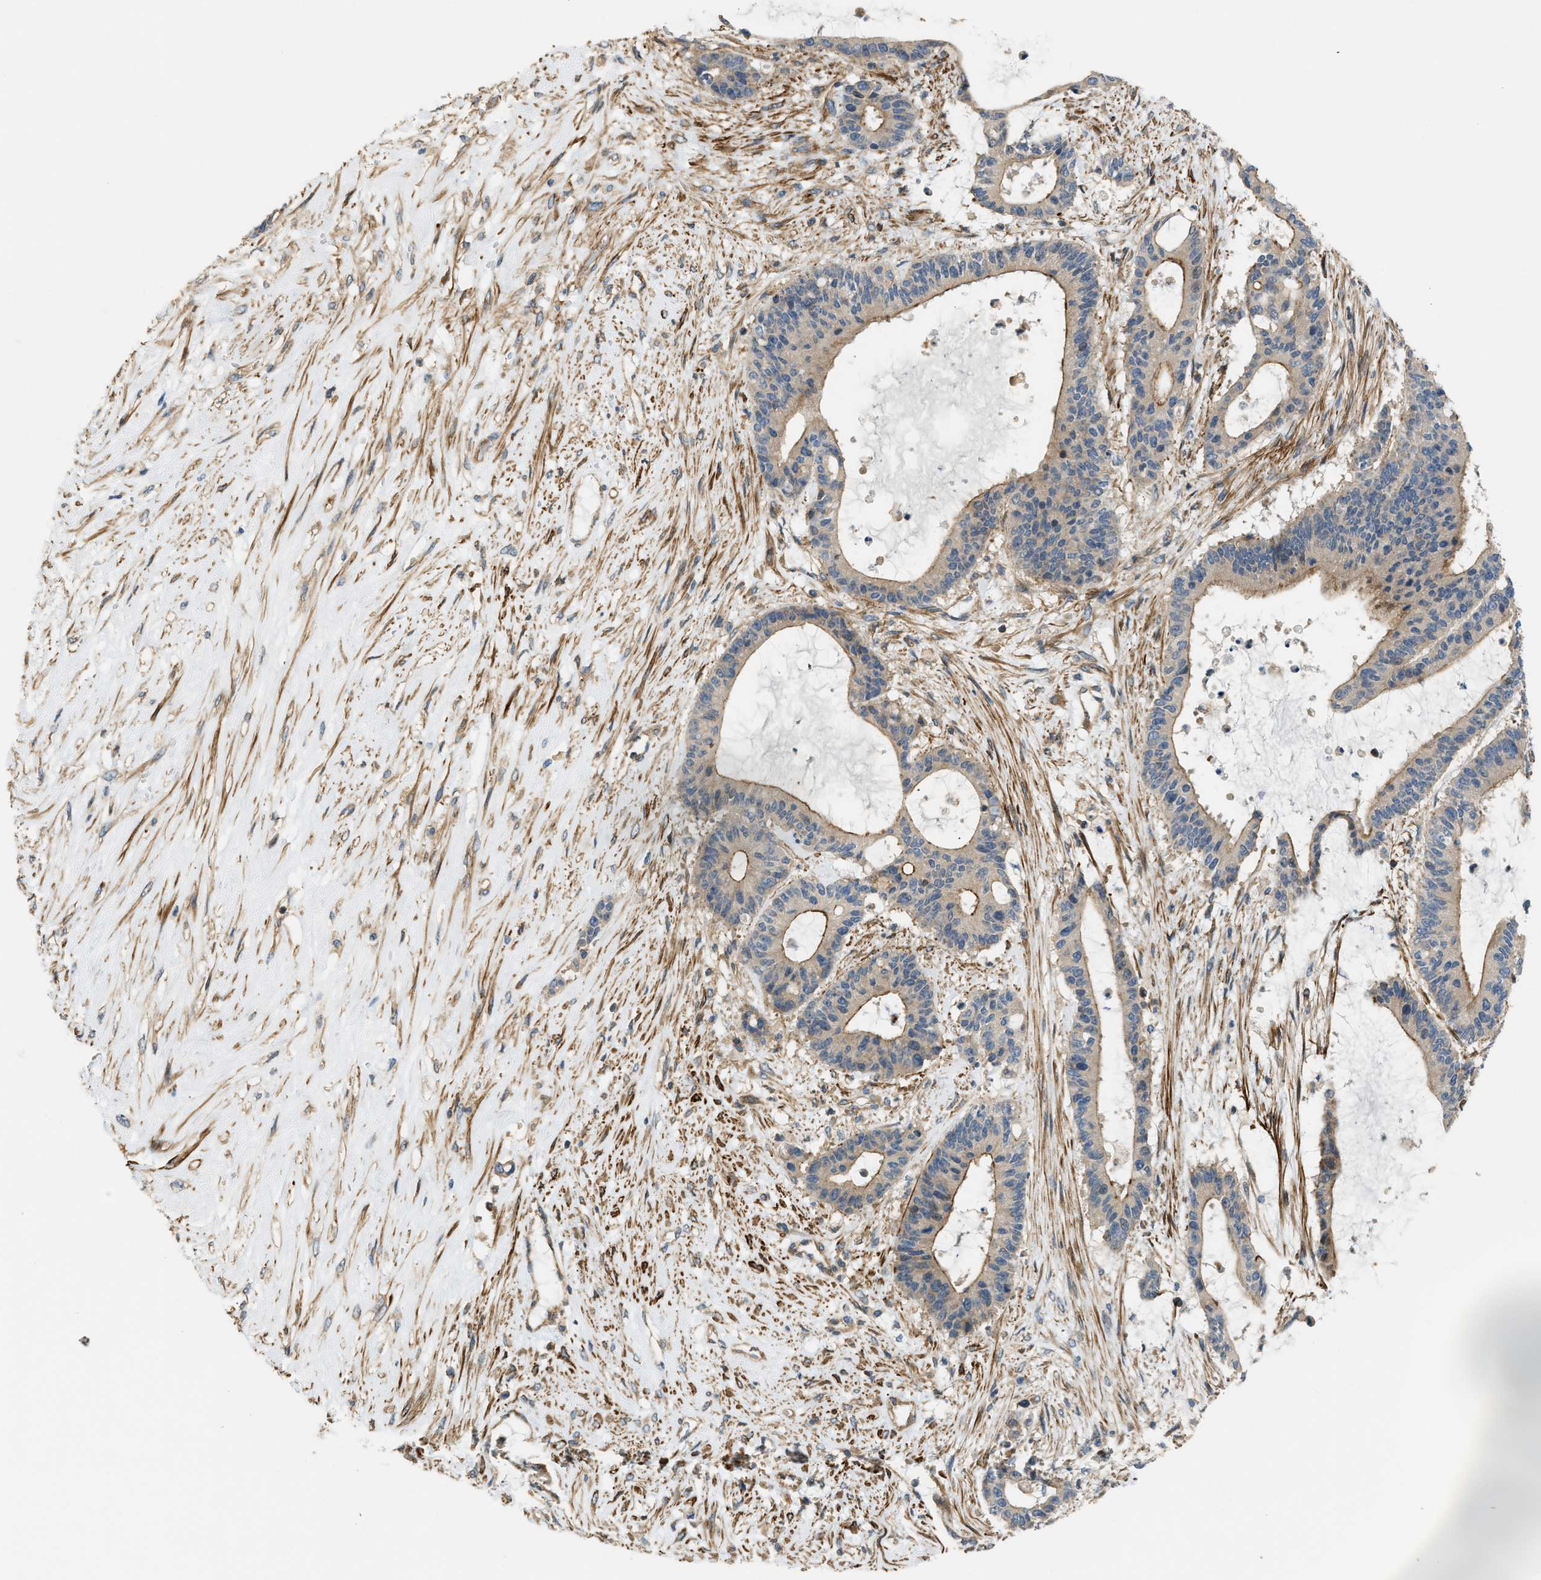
{"staining": {"intensity": "strong", "quantity": ">75%", "location": "cytoplasmic/membranous"}, "tissue": "liver cancer", "cell_type": "Tumor cells", "image_type": "cancer", "snomed": [{"axis": "morphology", "description": "Cholangiocarcinoma"}, {"axis": "topography", "description": "Liver"}], "caption": "High-magnification brightfield microscopy of liver cancer stained with DAB (3,3'-diaminobenzidine) (brown) and counterstained with hematoxylin (blue). tumor cells exhibit strong cytoplasmic/membranous expression is appreciated in approximately>75% of cells.", "gene": "BTN3A2", "patient": {"sex": "female", "age": 73}}